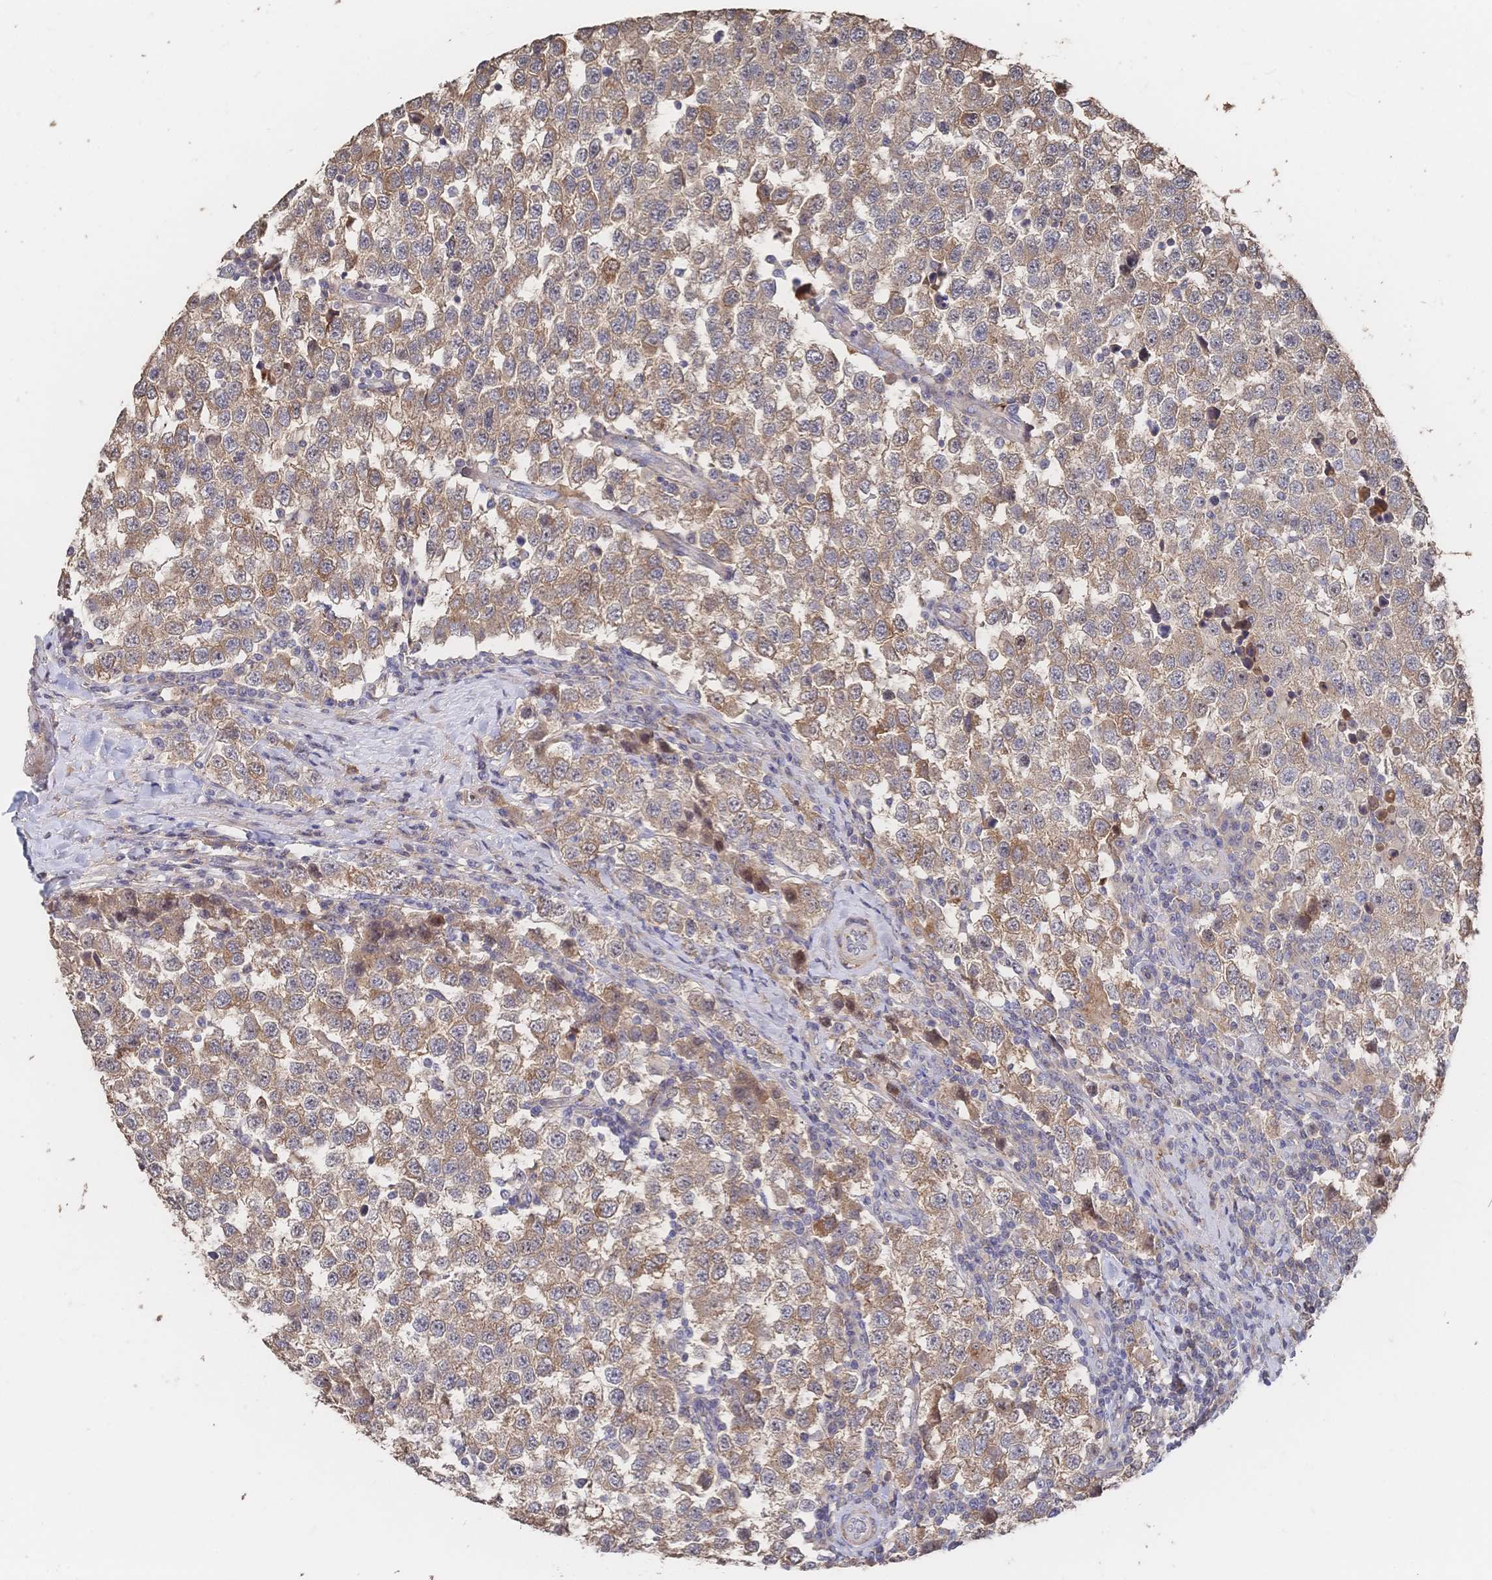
{"staining": {"intensity": "moderate", "quantity": ">75%", "location": "cytoplasmic/membranous"}, "tissue": "testis cancer", "cell_type": "Tumor cells", "image_type": "cancer", "snomed": [{"axis": "morphology", "description": "Seminoma, NOS"}, {"axis": "topography", "description": "Testis"}], "caption": "The immunohistochemical stain labels moderate cytoplasmic/membranous staining in tumor cells of testis cancer (seminoma) tissue. (Brightfield microscopy of DAB IHC at high magnification).", "gene": "DNAJA4", "patient": {"sex": "male", "age": 34}}